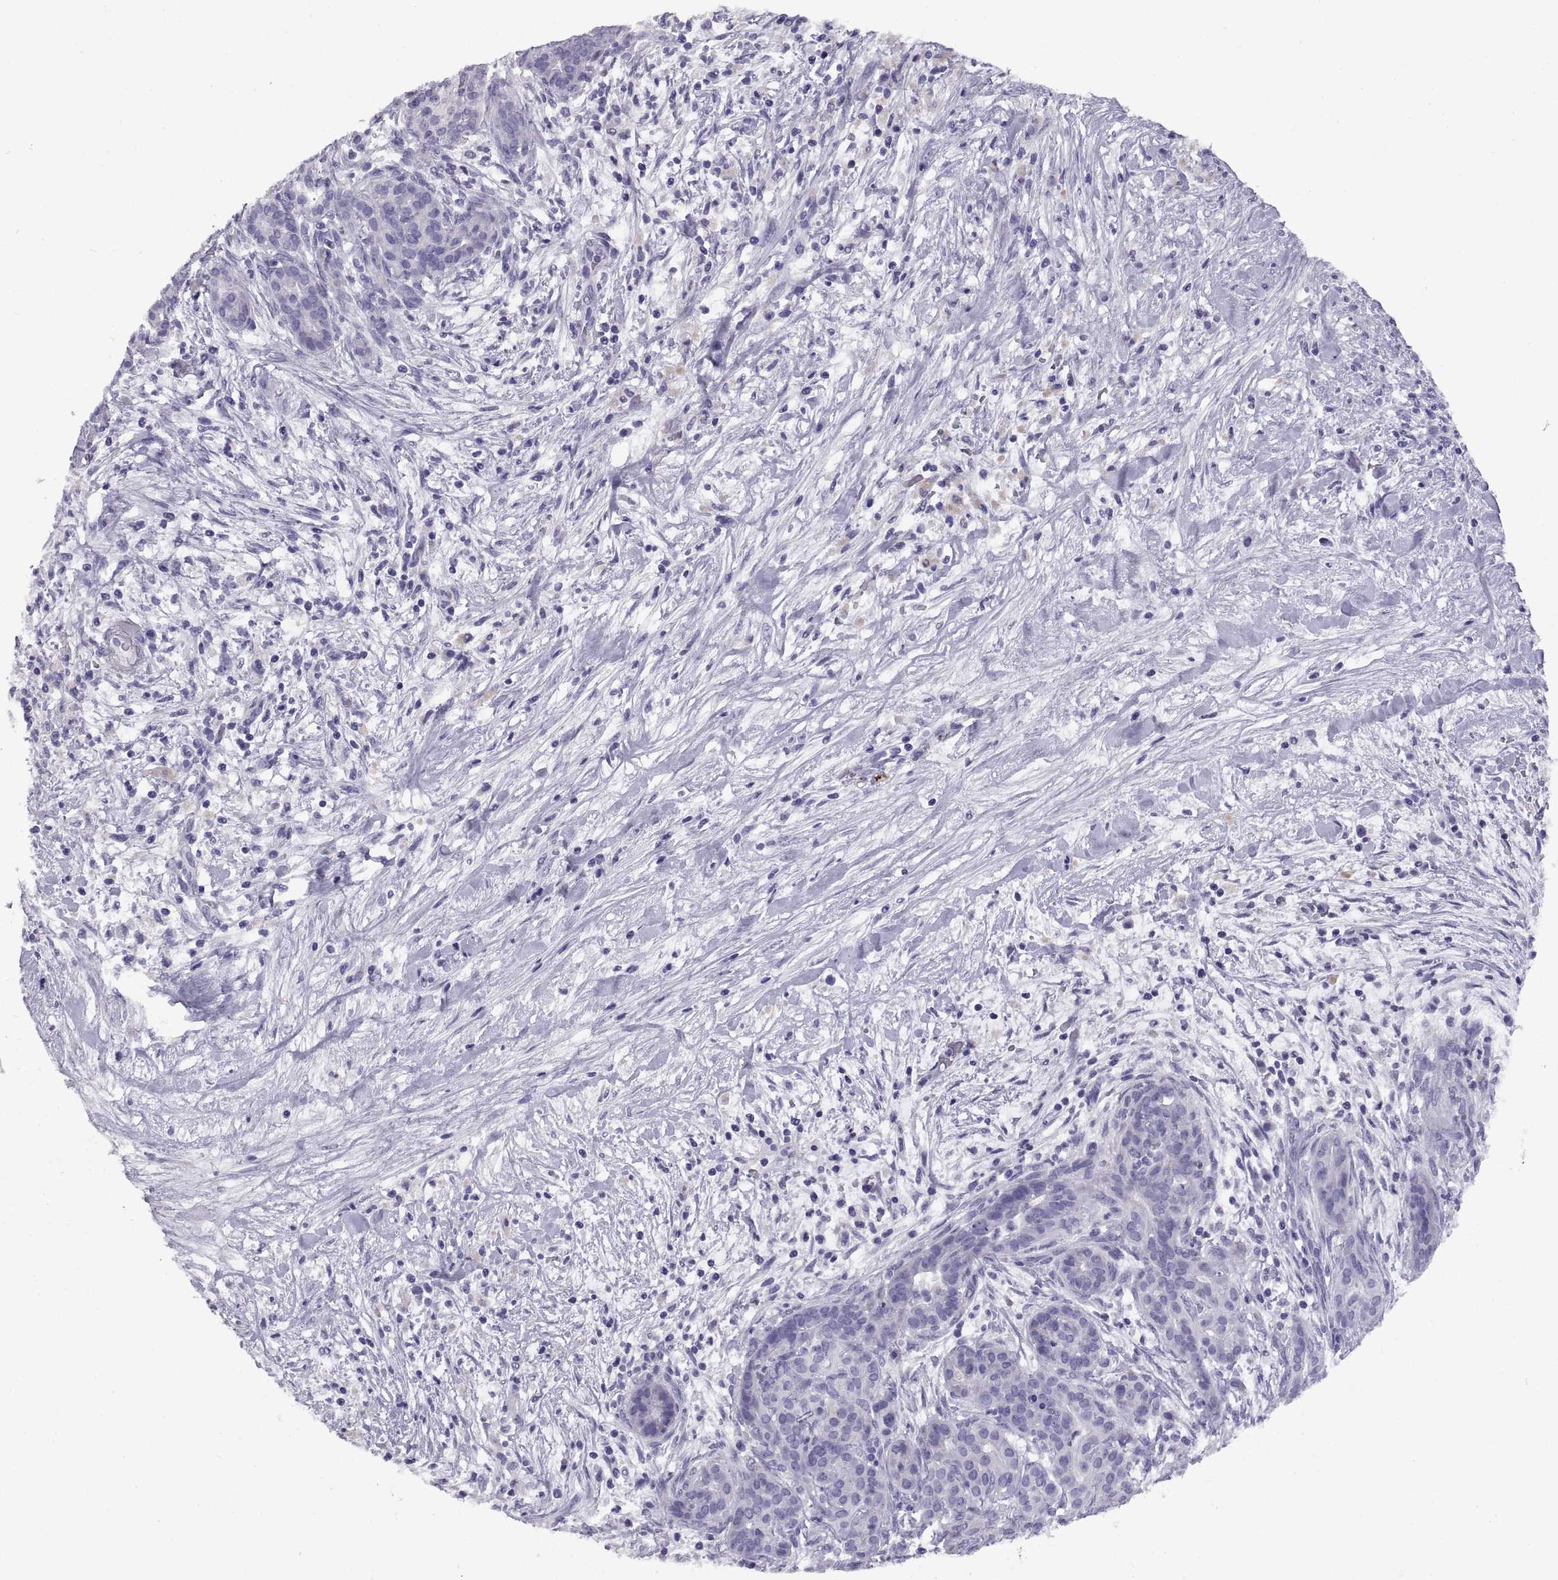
{"staining": {"intensity": "negative", "quantity": "none", "location": "none"}, "tissue": "pancreatic cancer", "cell_type": "Tumor cells", "image_type": "cancer", "snomed": [{"axis": "morphology", "description": "Adenocarcinoma, NOS"}, {"axis": "topography", "description": "Pancreas"}], "caption": "Tumor cells are negative for protein expression in human pancreatic adenocarcinoma.", "gene": "RGS20", "patient": {"sex": "male", "age": 44}}